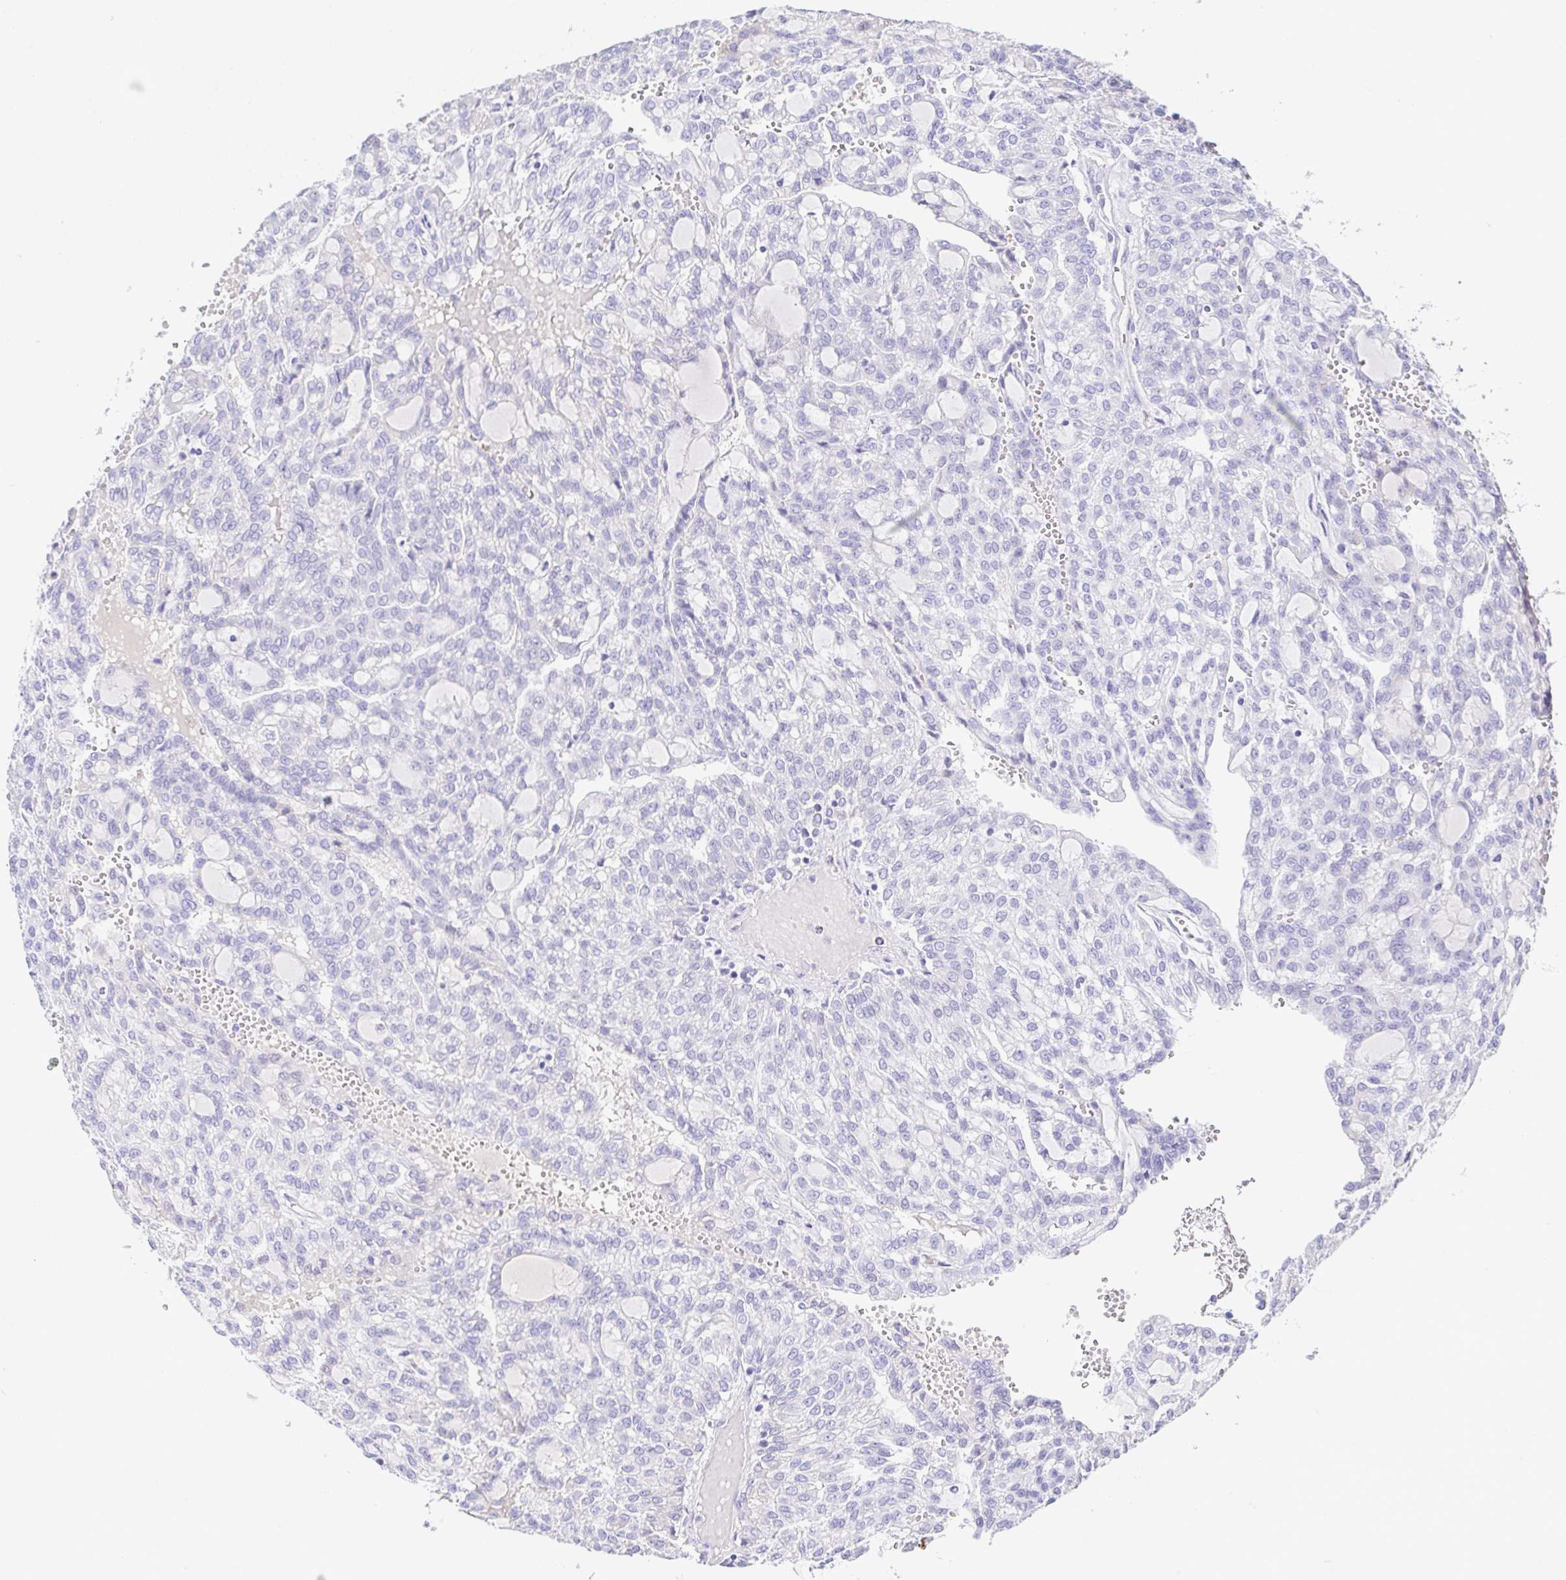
{"staining": {"intensity": "negative", "quantity": "none", "location": "none"}, "tissue": "renal cancer", "cell_type": "Tumor cells", "image_type": "cancer", "snomed": [{"axis": "morphology", "description": "Adenocarcinoma, NOS"}, {"axis": "topography", "description": "Kidney"}], "caption": "An IHC image of renal cancer (adenocarcinoma) is shown. There is no staining in tumor cells of renal cancer (adenocarcinoma).", "gene": "A1BG", "patient": {"sex": "male", "age": 63}}